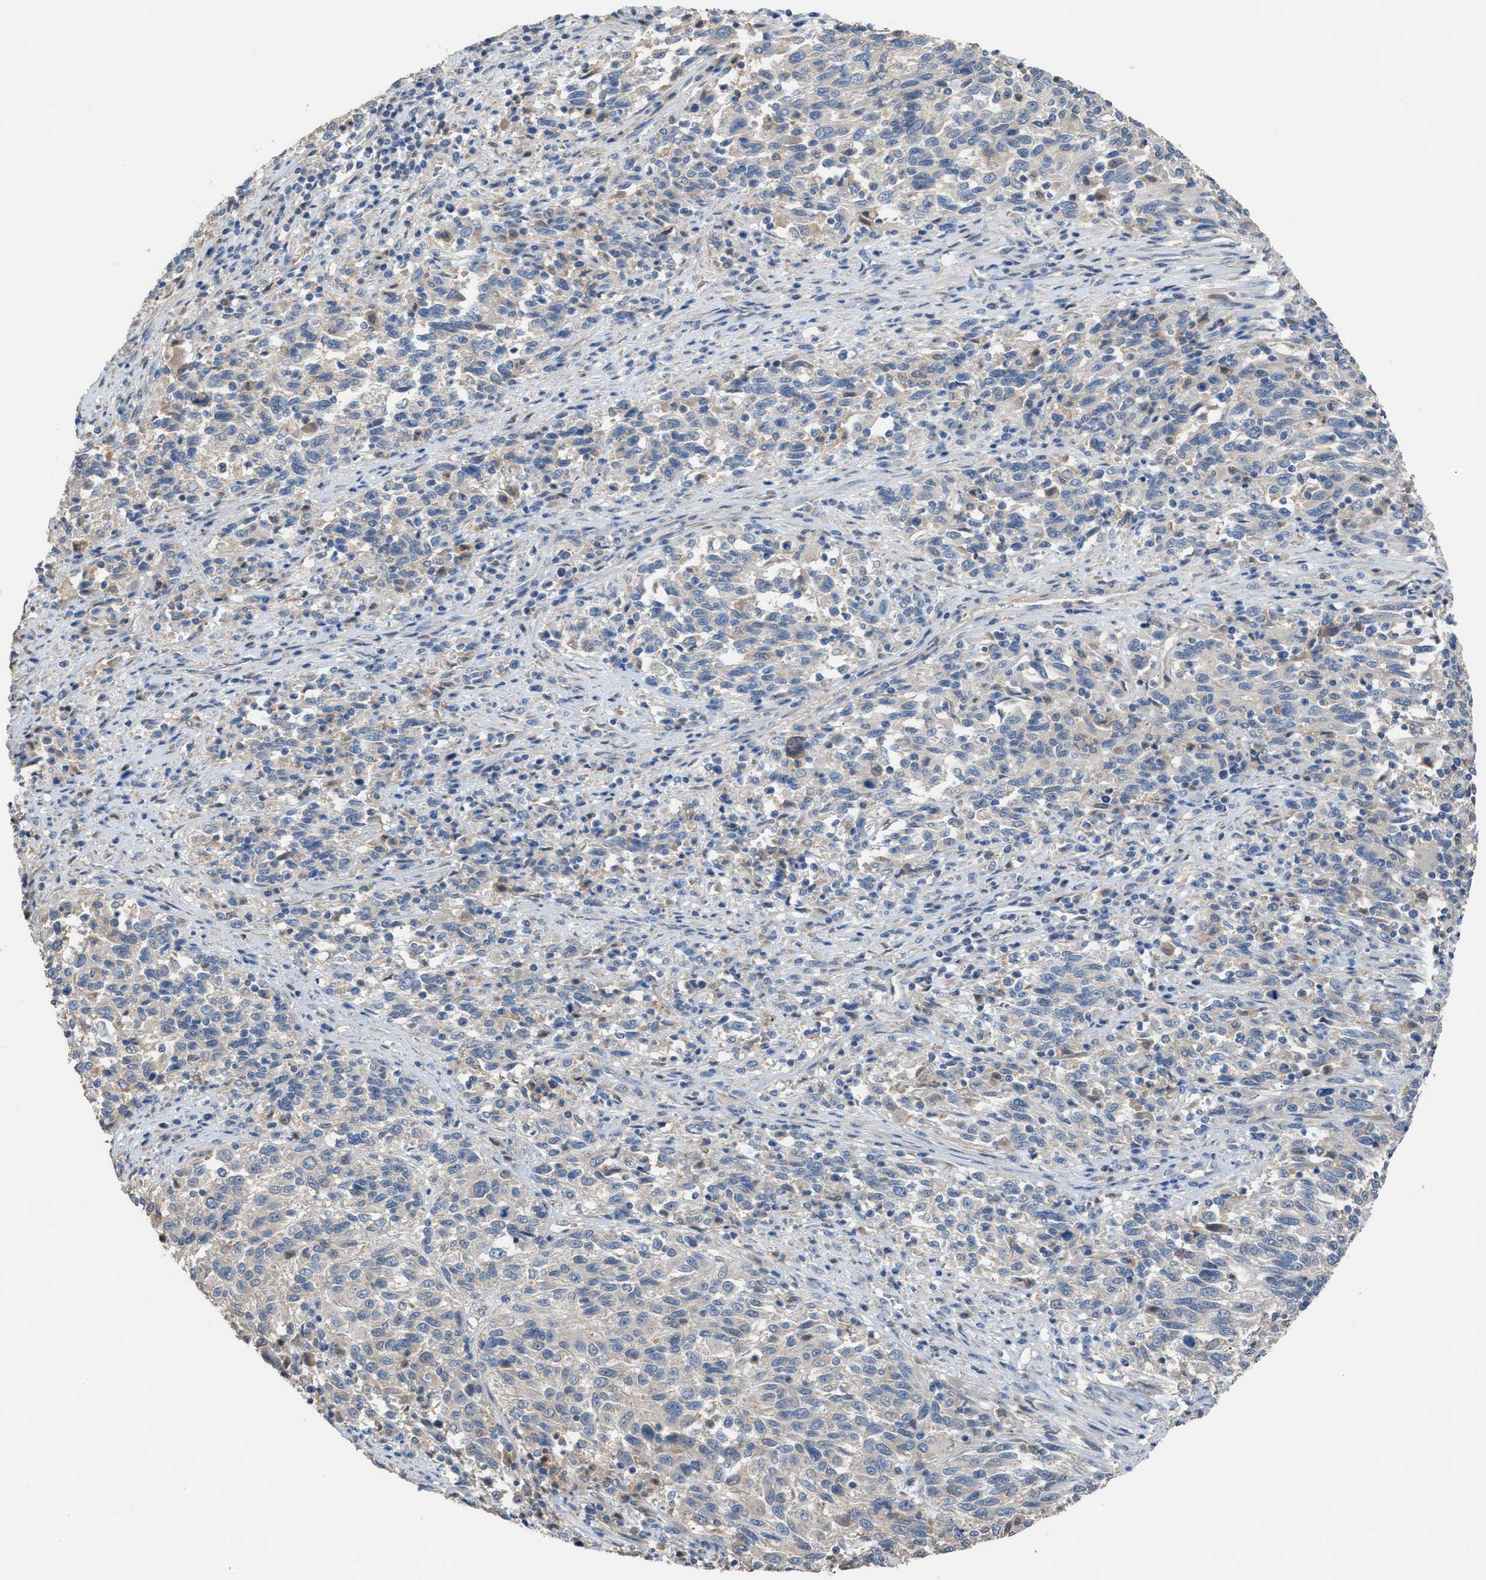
{"staining": {"intensity": "negative", "quantity": "none", "location": "none"}, "tissue": "melanoma", "cell_type": "Tumor cells", "image_type": "cancer", "snomed": [{"axis": "morphology", "description": "Malignant melanoma, Metastatic site"}, {"axis": "topography", "description": "Lymph node"}], "caption": "Immunohistochemistry (IHC) of malignant melanoma (metastatic site) demonstrates no staining in tumor cells.", "gene": "NQO2", "patient": {"sex": "male", "age": 61}}